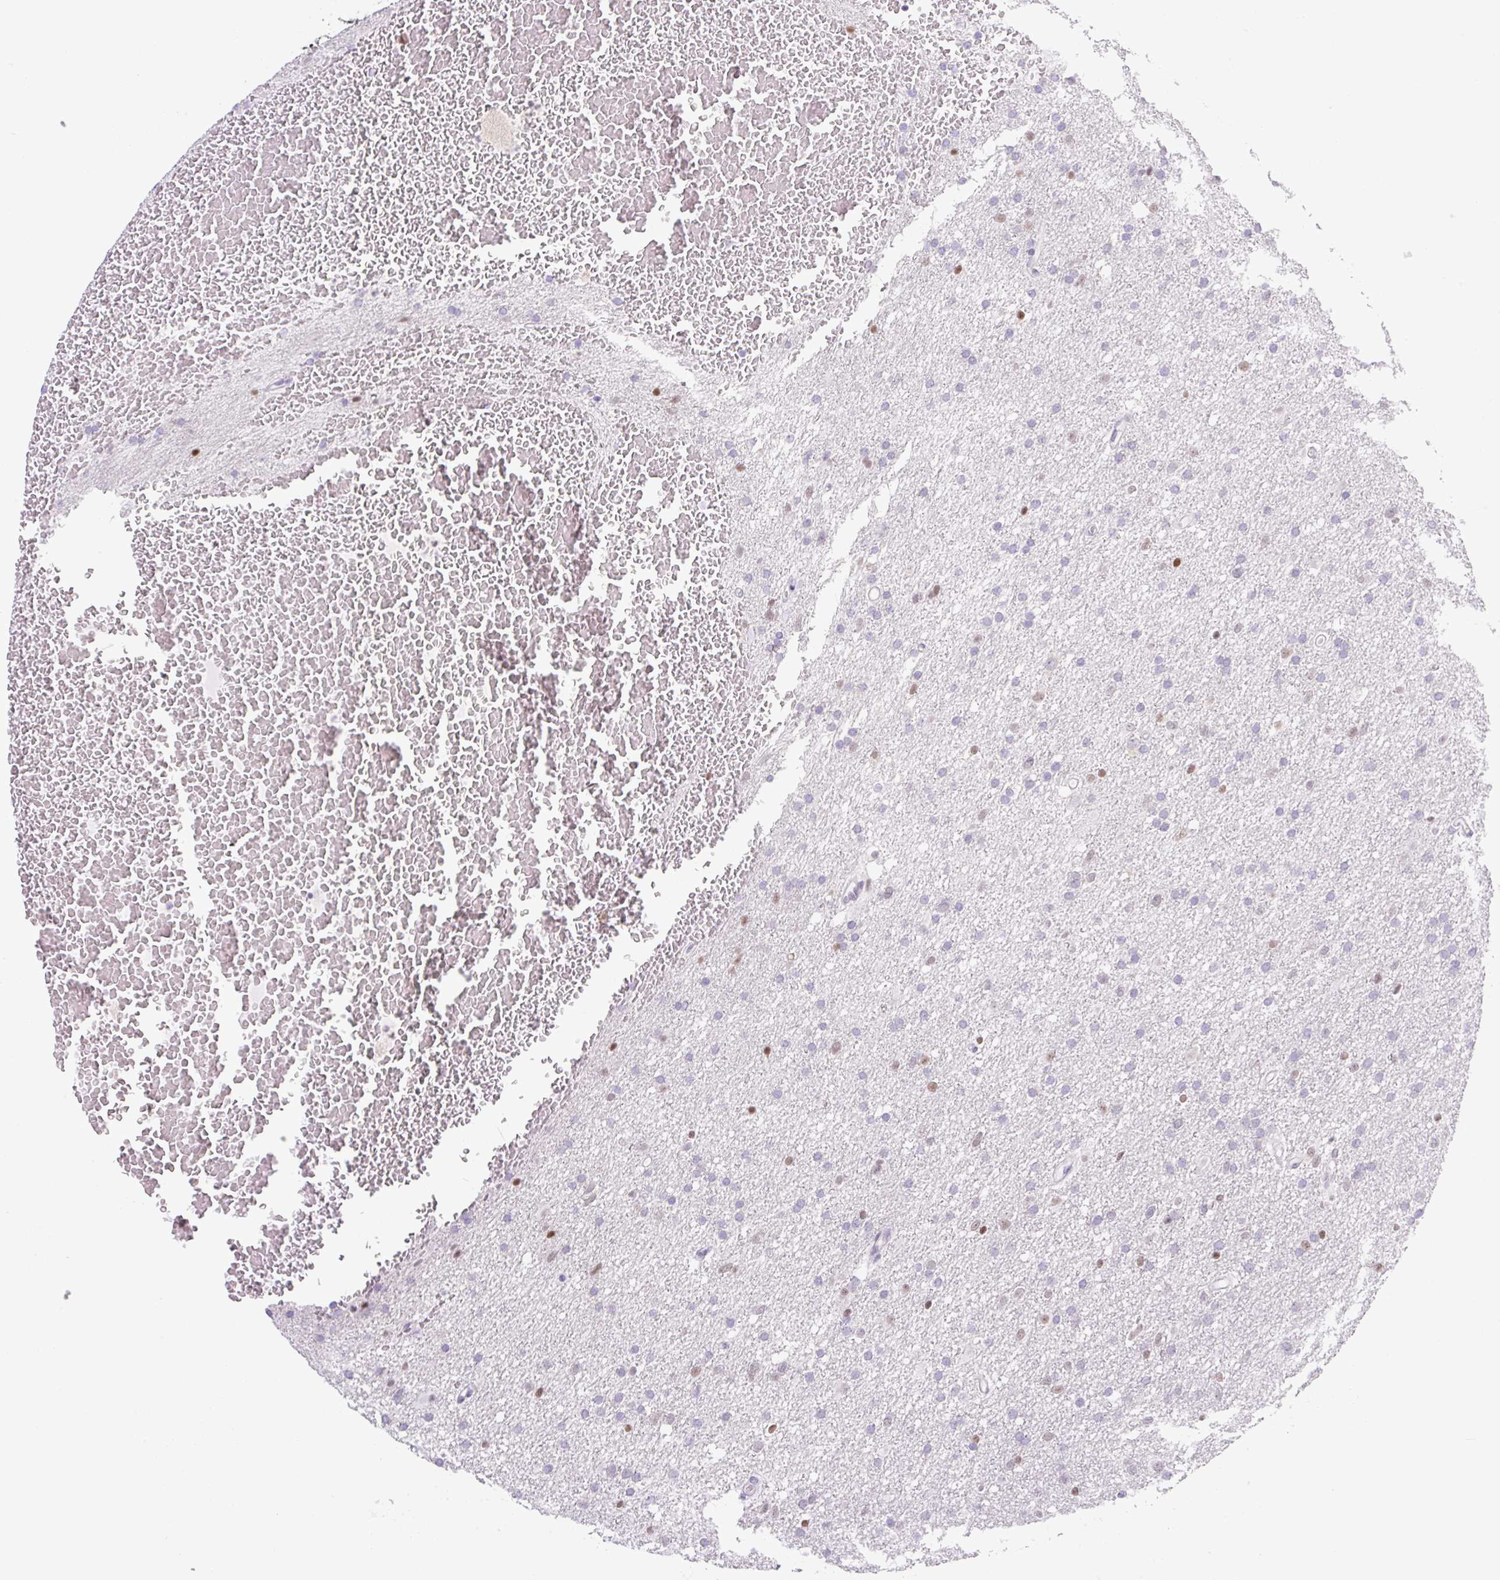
{"staining": {"intensity": "weak", "quantity": "<25%", "location": "nuclear"}, "tissue": "glioma", "cell_type": "Tumor cells", "image_type": "cancer", "snomed": [{"axis": "morphology", "description": "Glioma, malignant, High grade"}, {"axis": "topography", "description": "Cerebral cortex"}], "caption": "Immunohistochemistry (IHC) image of glioma stained for a protein (brown), which shows no positivity in tumor cells.", "gene": "TLE3", "patient": {"sex": "female", "age": 36}}